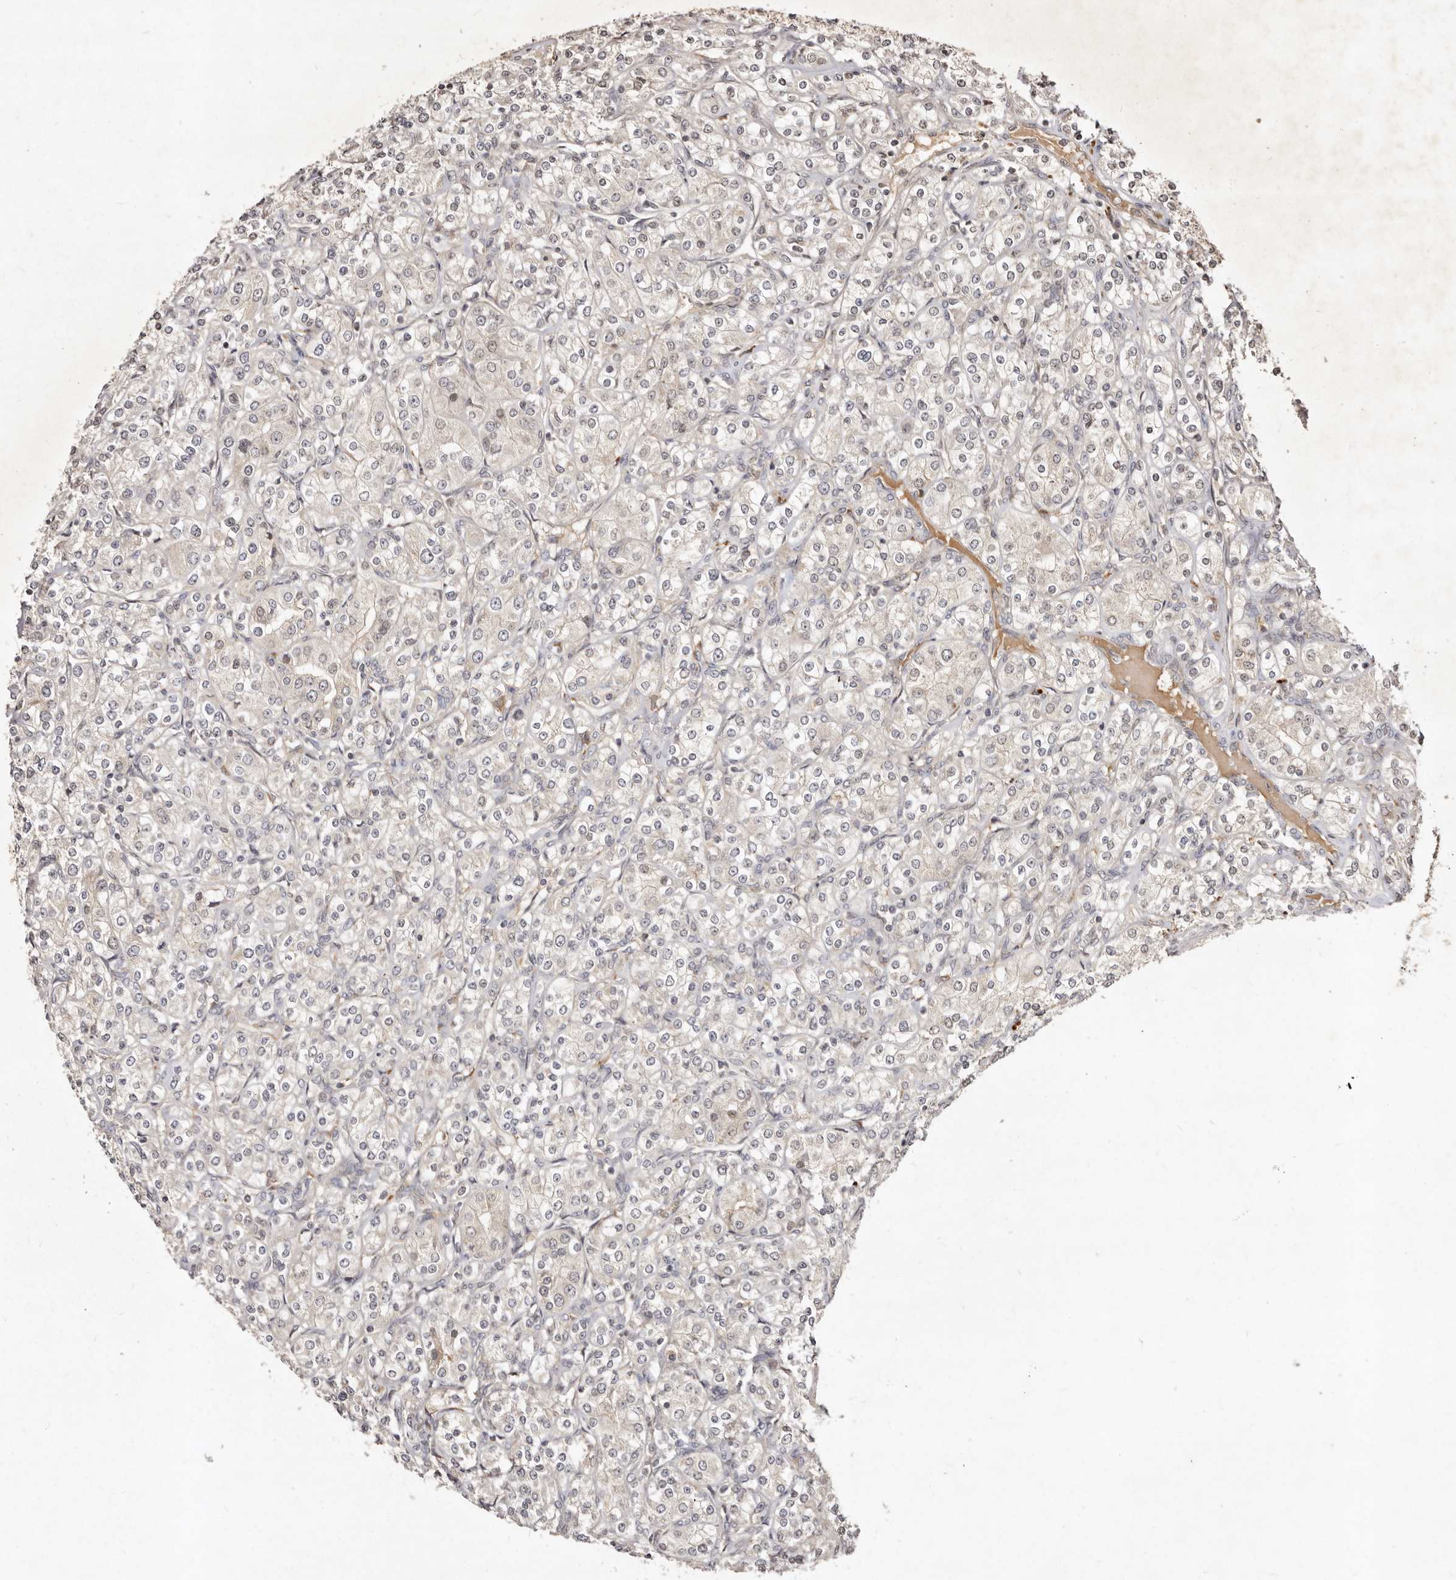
{"staining": {"intensity": "negative", "quantity": "none", "location": "none"}, "tissue": "renal cancer", "cell_type": "Tumor cells", "image_type": "cancer", "snomed": [{"axis": "morphology", "description": "Adenocarcinoma, NOS"}, {"axis": "topography", "description": "Kidney"}], "caption": "A photomicrograph of human renal cancer (adenocarcinoma) is negative for staining in tumor cells.", "gene": "LCORL", "patient": {"sex": "male", "age": 77}}